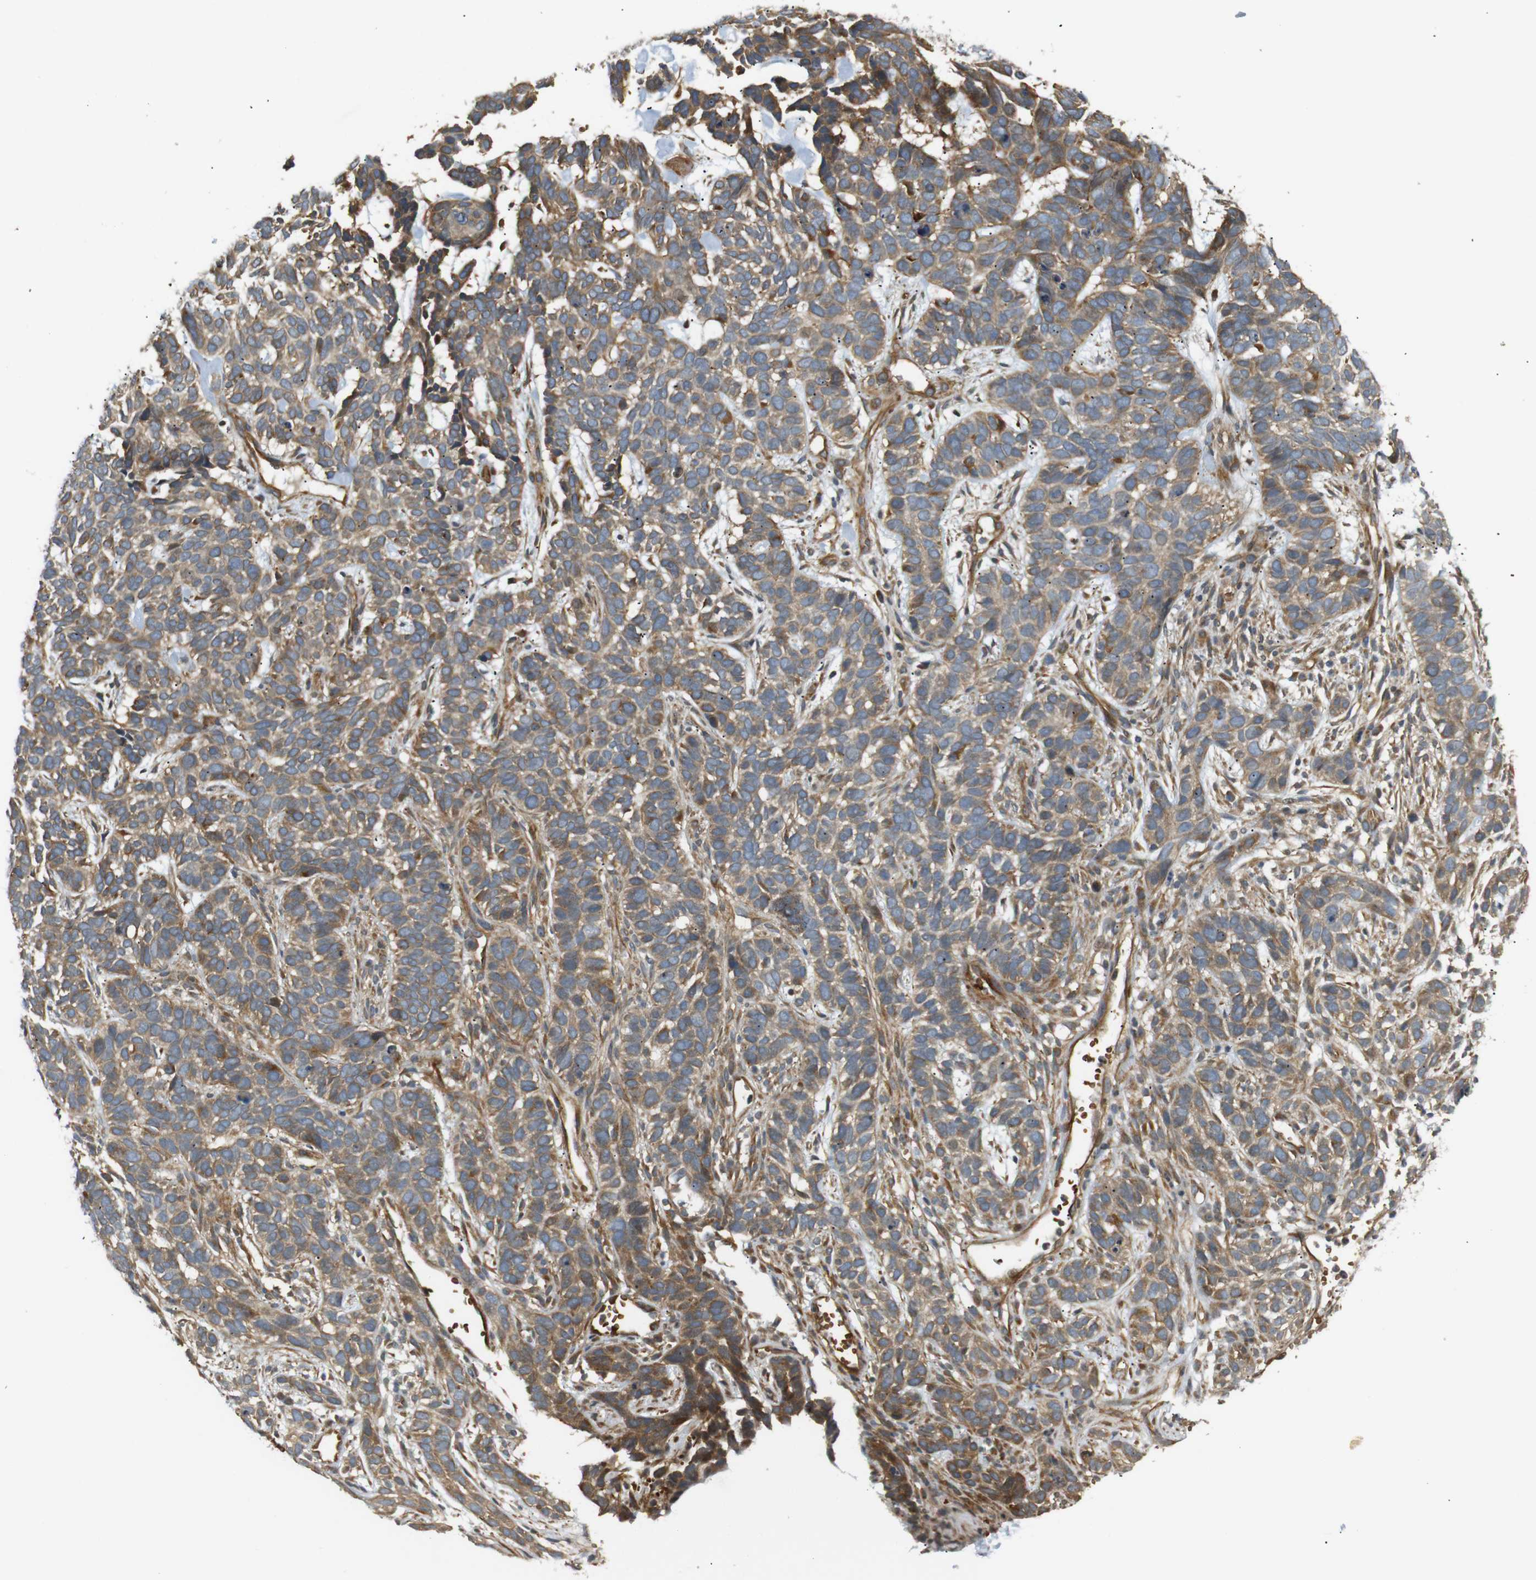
{"staining": {"intensity": "moderate", "quantity": ">75%", "location": "cytoplasmic/membranous"}, "tissue": "skin cancer", "cell_type": "Tumor cells", "image_type": "cancer", "snomed": [{"axis": "morphology", "description": "Basal cell carcinoma"}, {"axis": "topography", "description": "Skin"}], "caption": "Immunohistochemical staining of human skin cancer (basal cell carcinoma) displays medium levels of moderate cytoplasmic/membranous protein staining in about >75% of tumor cells.", "gene": "RPTOR", "patient": {"sex": "male", "age": 87}}